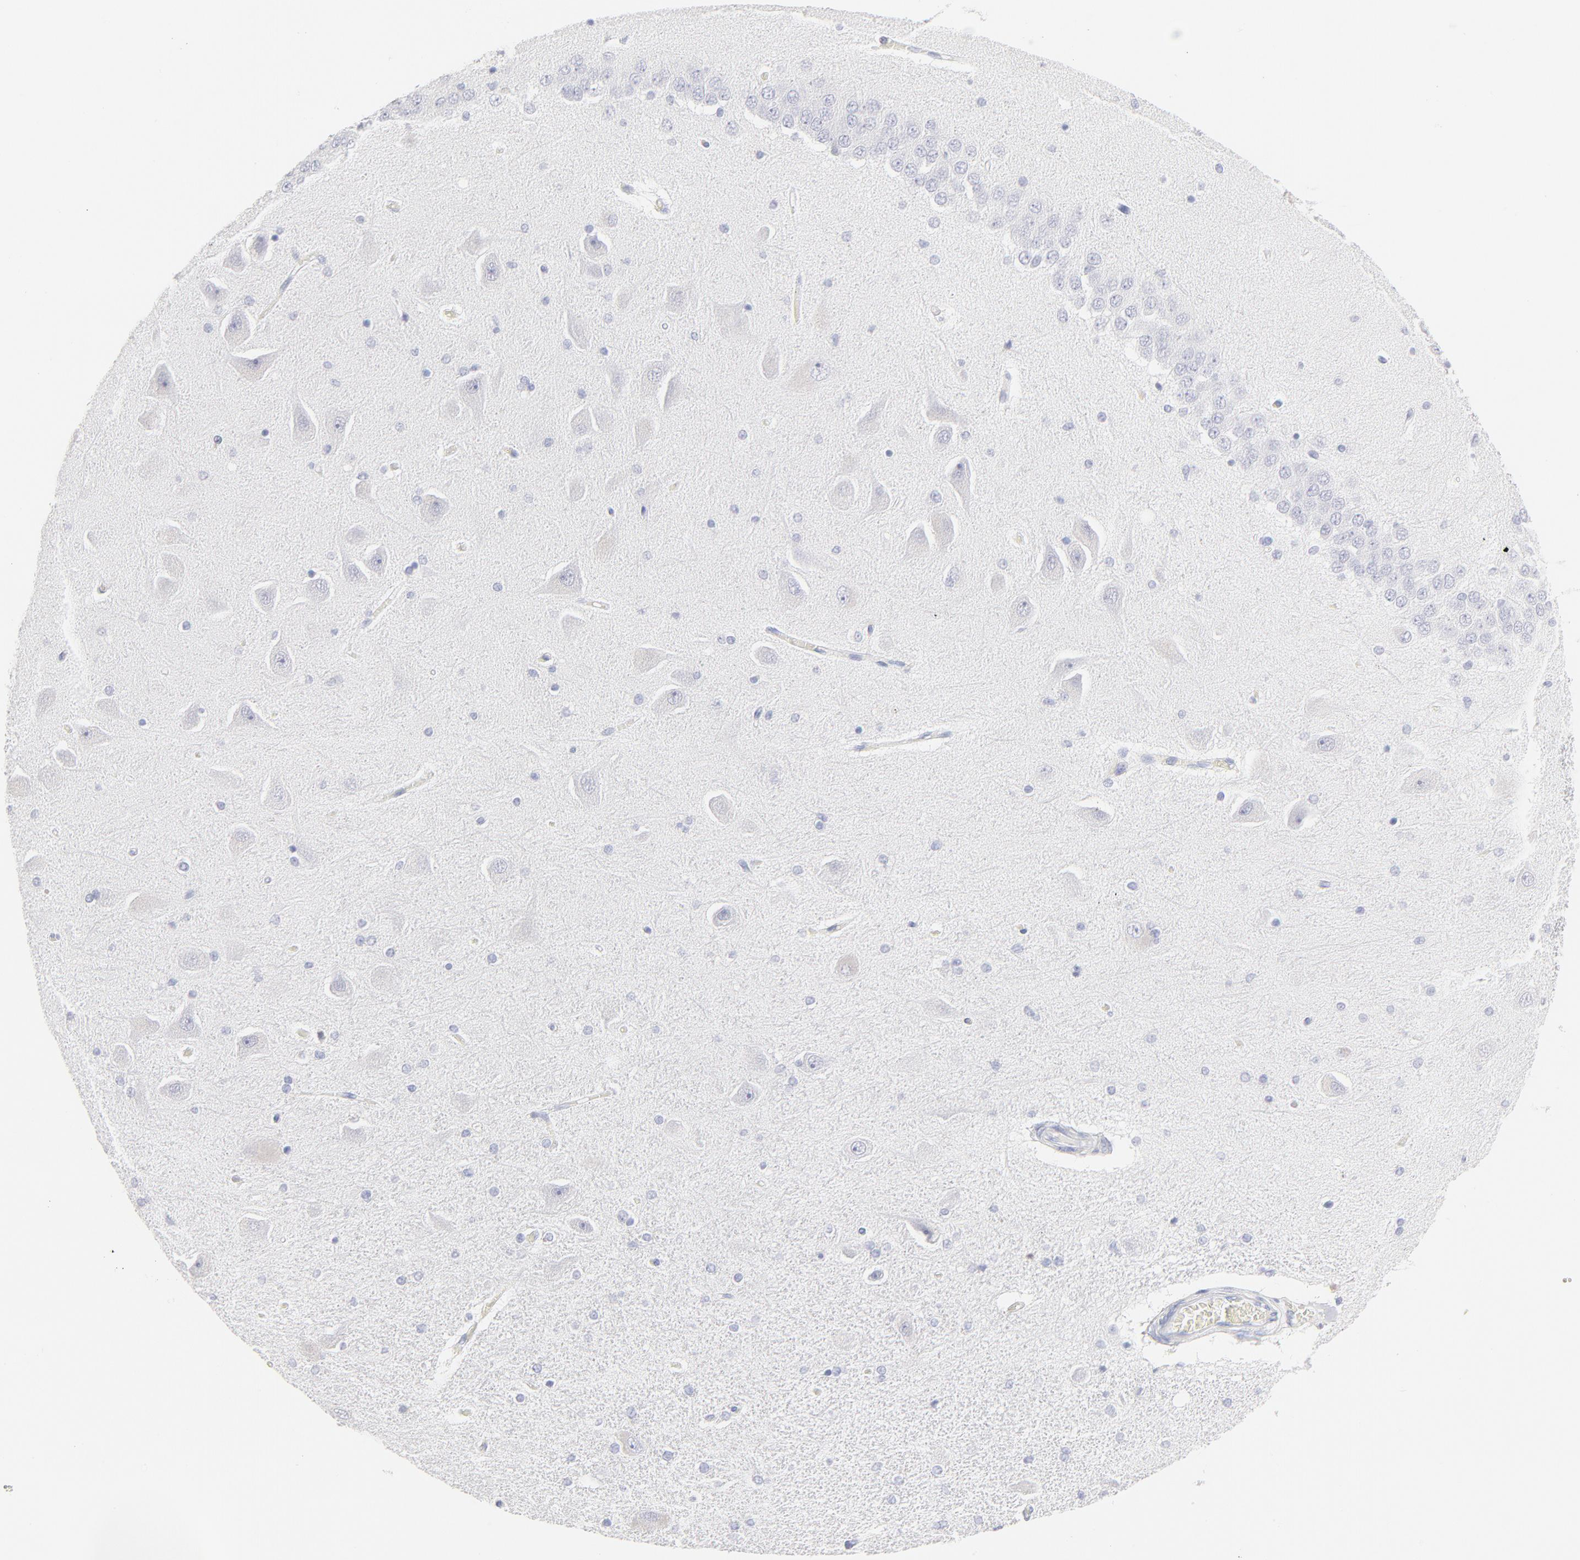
{"staining": {"intensity": "negative", "quantity": "none", "location": "none"}, "tissue": "hippocampus", "cell_type": "Glial cells", "image_type": "normal", "snomed": [{"axis": "morphology", "description": "Normal tissue, NOS"}, {"axis": "topography", "description": "Hippocampus"}], "caption": "High power microscopy histopathology image of an immunohistochemistry photomicrograph of benign hippocampus, revealing no significant positivity in glial cells.", "gene": "ELF3", "patient": {"sex": "female", "age": 54}}